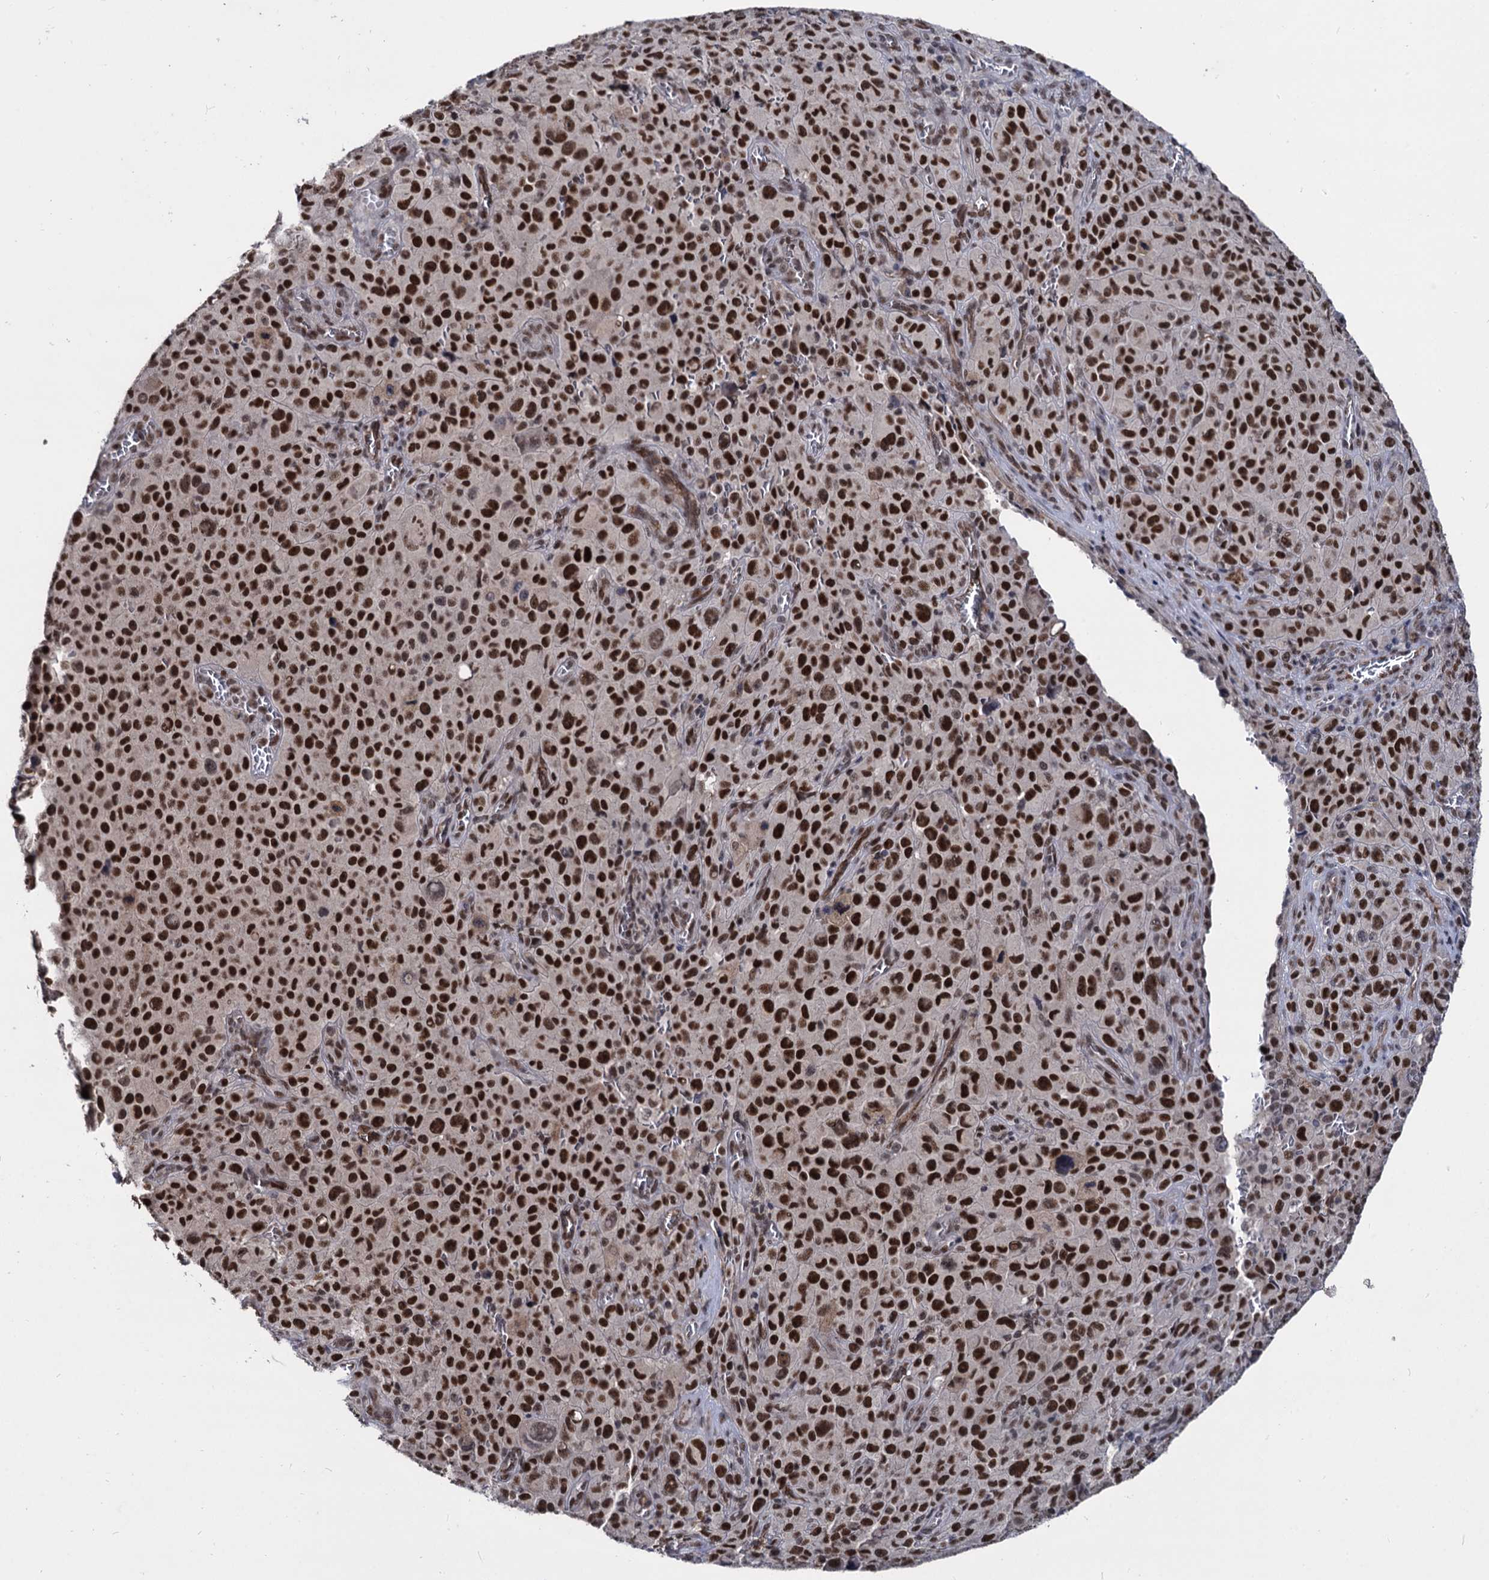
{"staining": {"intensity": "strong", "quantity": ">75%", "location": "nuclear"}, "tissue": "melanoma", "cell_type": "Tumor cells", "image_type": "cancer", "snomed": [{"axis": "morphology", "description": "Malignant melanoma, NOS"}, {"axis": "topography", "description": "Skin"}], "caption": "The histopathology image demonstrates staining of melanoma, revealing strong nuclear protein positivity (brown color) within tumor cells.", "gene": "GALNT11", "patient": {"sex": "female", "age": 82}}